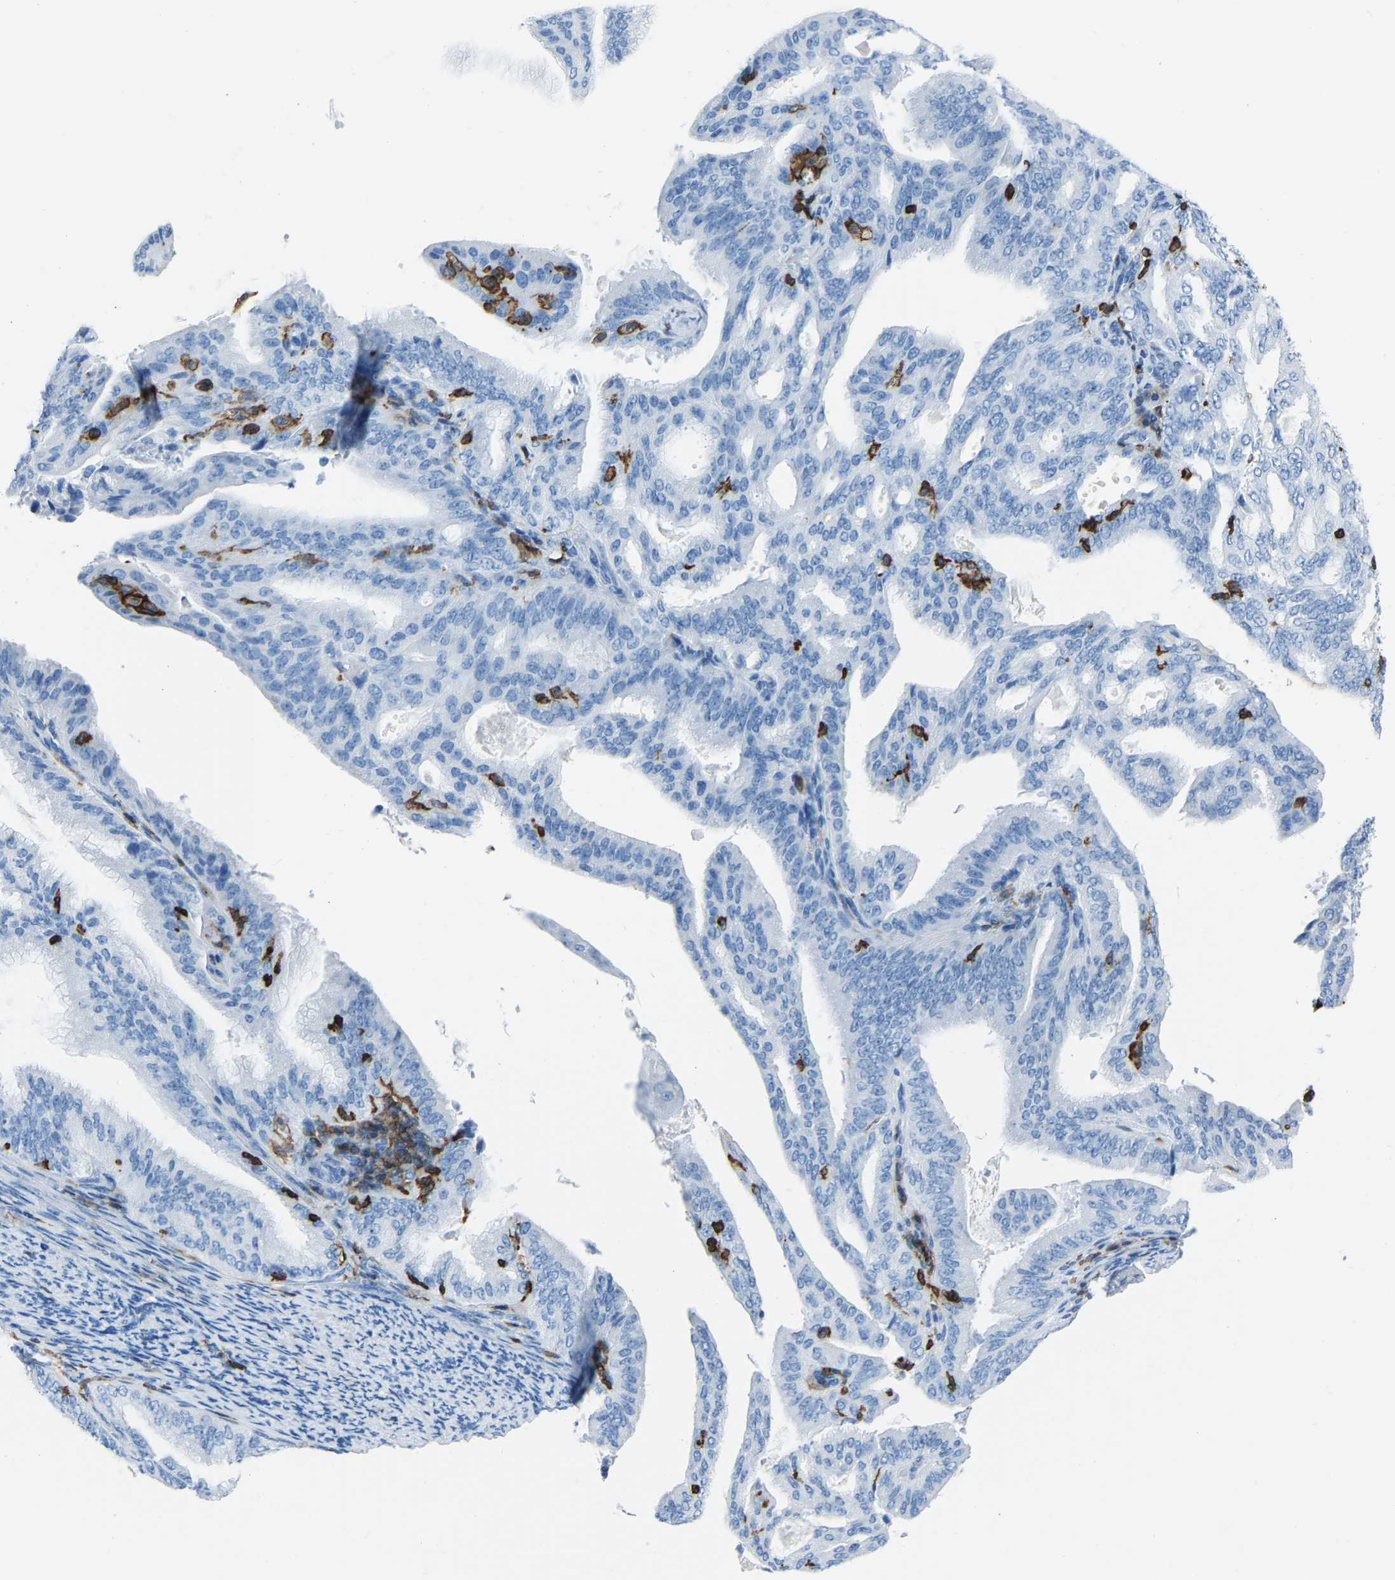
{"staining": {"intensity": "negative", "quantity": "none", "location": "none"}, "tissue": "endometrial cancer", "cell_type": "Tumor cells", "image_type": "cancer", "snomed": [{"axis": "morphology", "description": "Adenocarcinoma, NOS"}, {"axis": "topography", "description": "Endometrium"}], "caption": "Endometrial cancer (adenocarcinoma) was stained to show a protein in brown. There is no significant positivity in tumor cells.", "gene": "LSP1", "patient": {"sex": "female", "age": 58}}